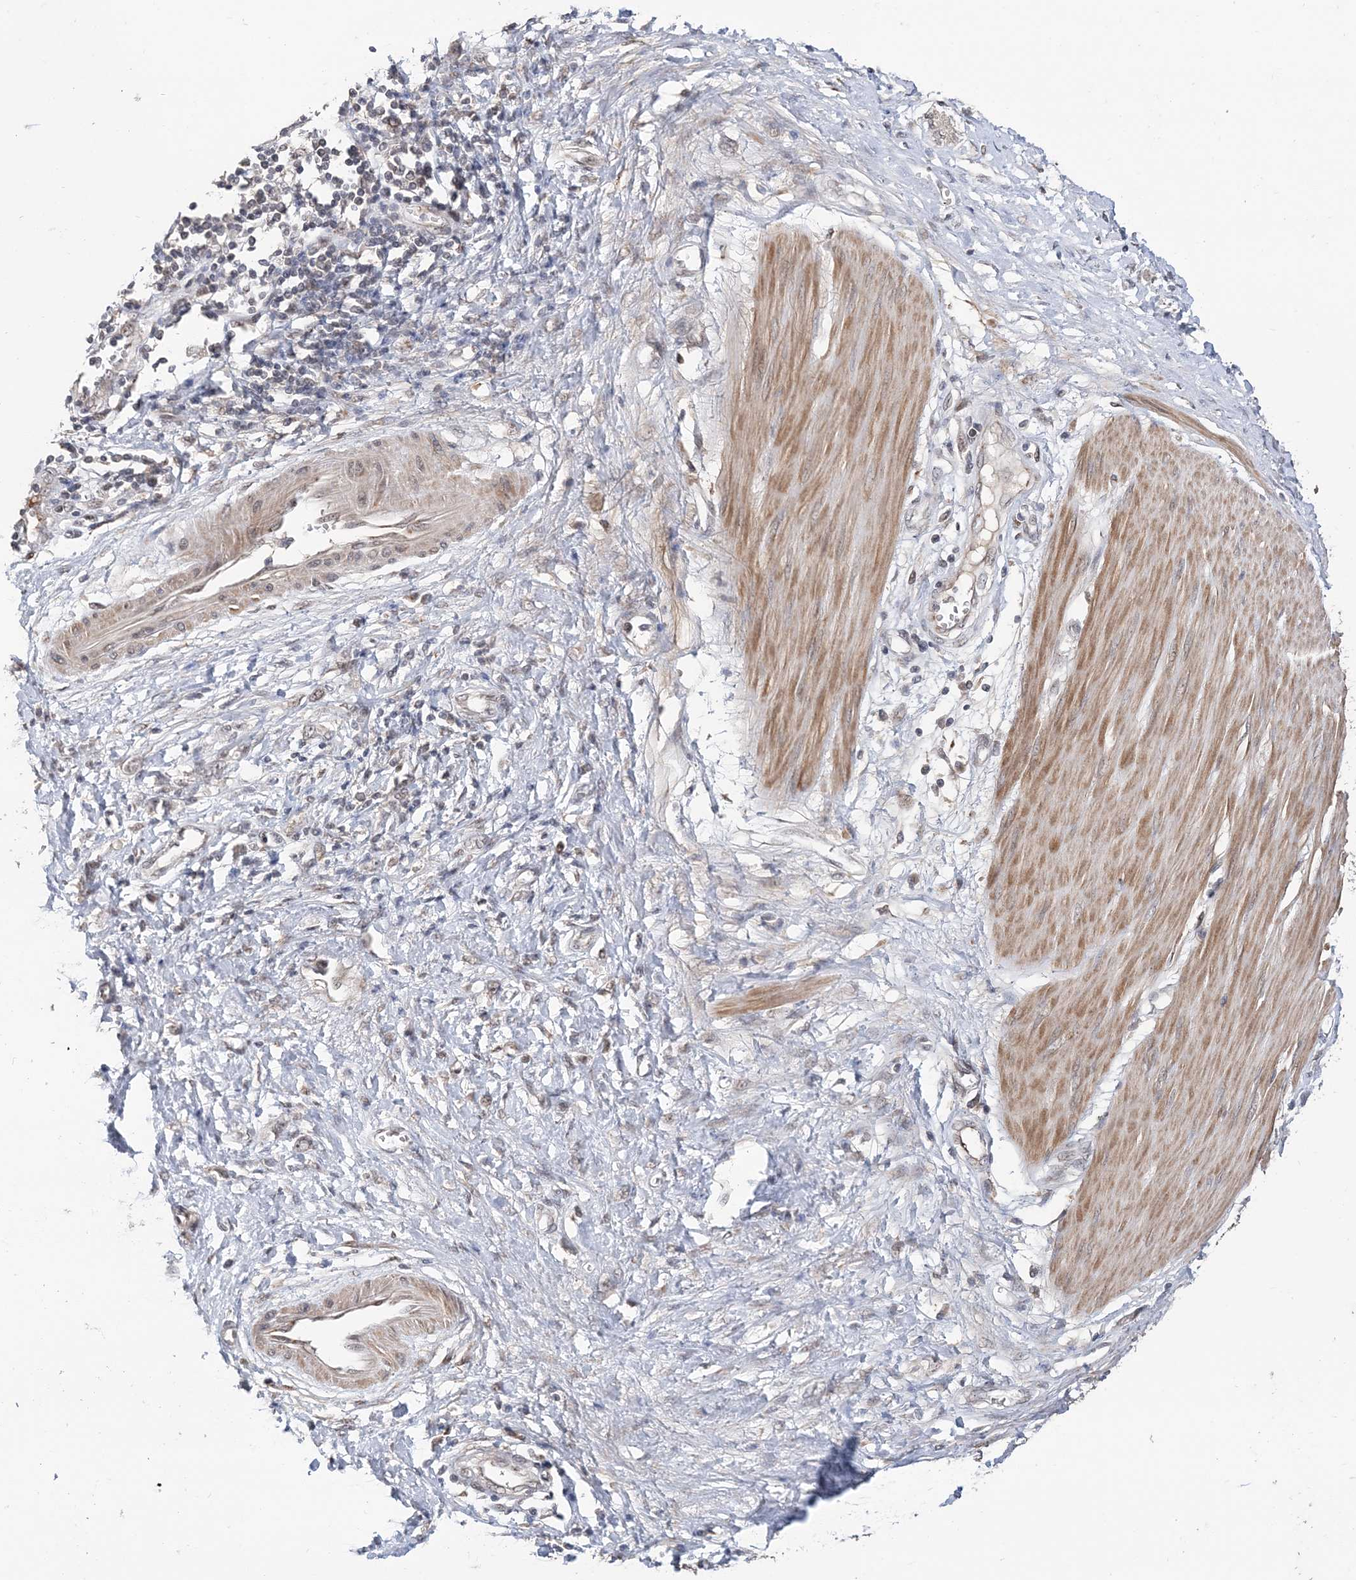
{"staining": {"intensity": "negative", "quantity": "none", "location": "none"}, "tissue": "stomach cancer", "cell_type": "Tumor cells", "image_type": "cancer", "snomed": [{"axis": "morphology", "description": "Adenocarcinoma, NOS"}, {"axis": "topography", "description": "Stomach"}], "caption": "IHC image of neoplastic tissue: stomach cancer stained with DAB exhibits no significant protein expression in tumor cells.", "gene": "TSHZ2", "patient": {"sex": "female", "age": 76}}